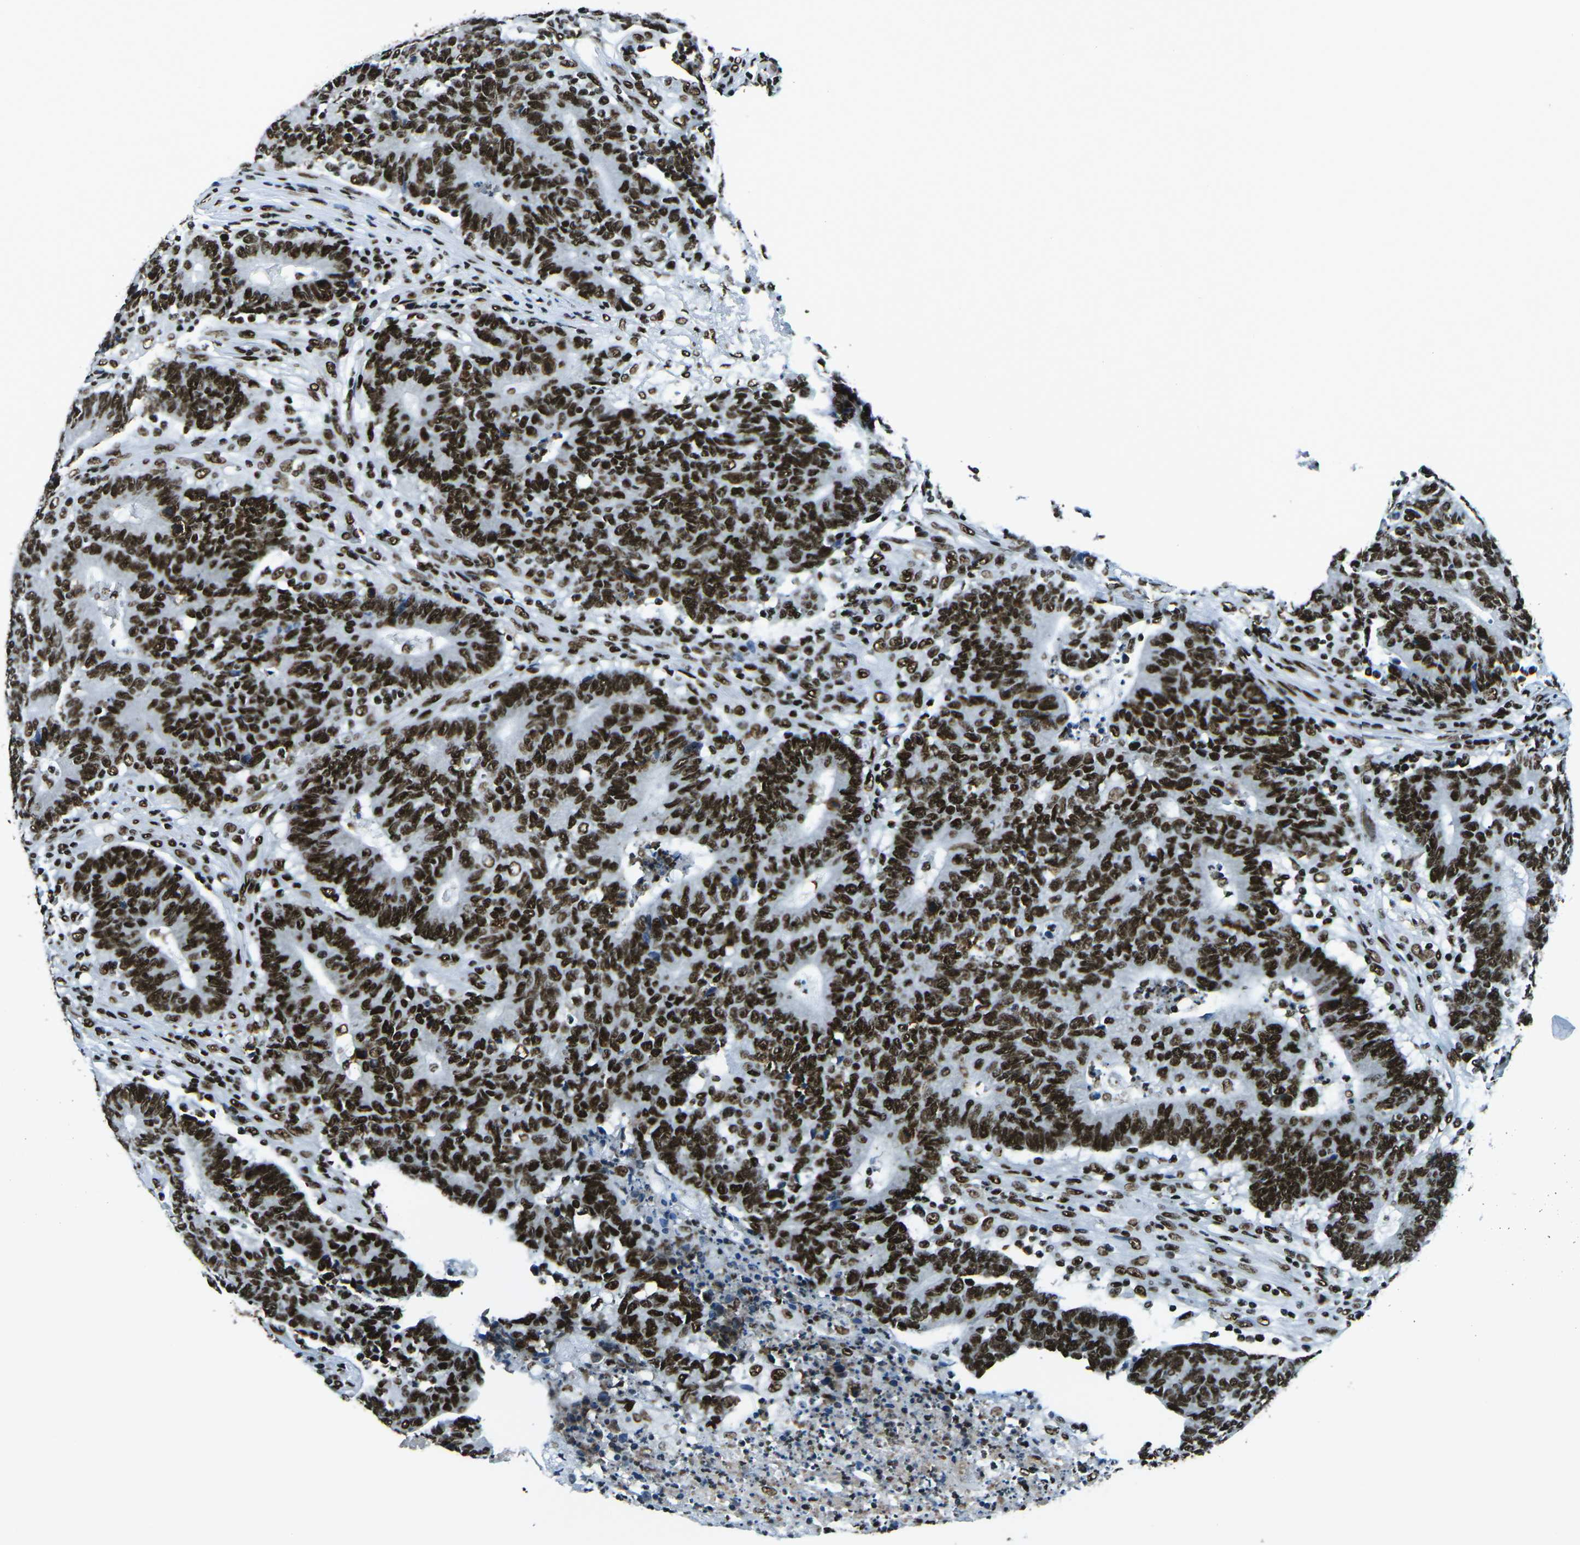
{"staining": {"intensity": "strong", "quantity": ">75%", "location": "nuclear"}, "tissue": "colorectal cancer", "cell_type": "Tumor cells", "image_type": "cancer", "snomed": [{"axis": "morphology", "description": "Normal tissue, NOS"}, {"axis": "morphology", "description": "Adenocarcinoma, NOS"}, {"axis": "topography", "description": "Colon"}], "caption": "Human colorectal cancer stained with a protein marker exhibits strong staining in tumor cells.", "gene": "HNRNPL", "patient": {"sex": "female", "age": 75}}